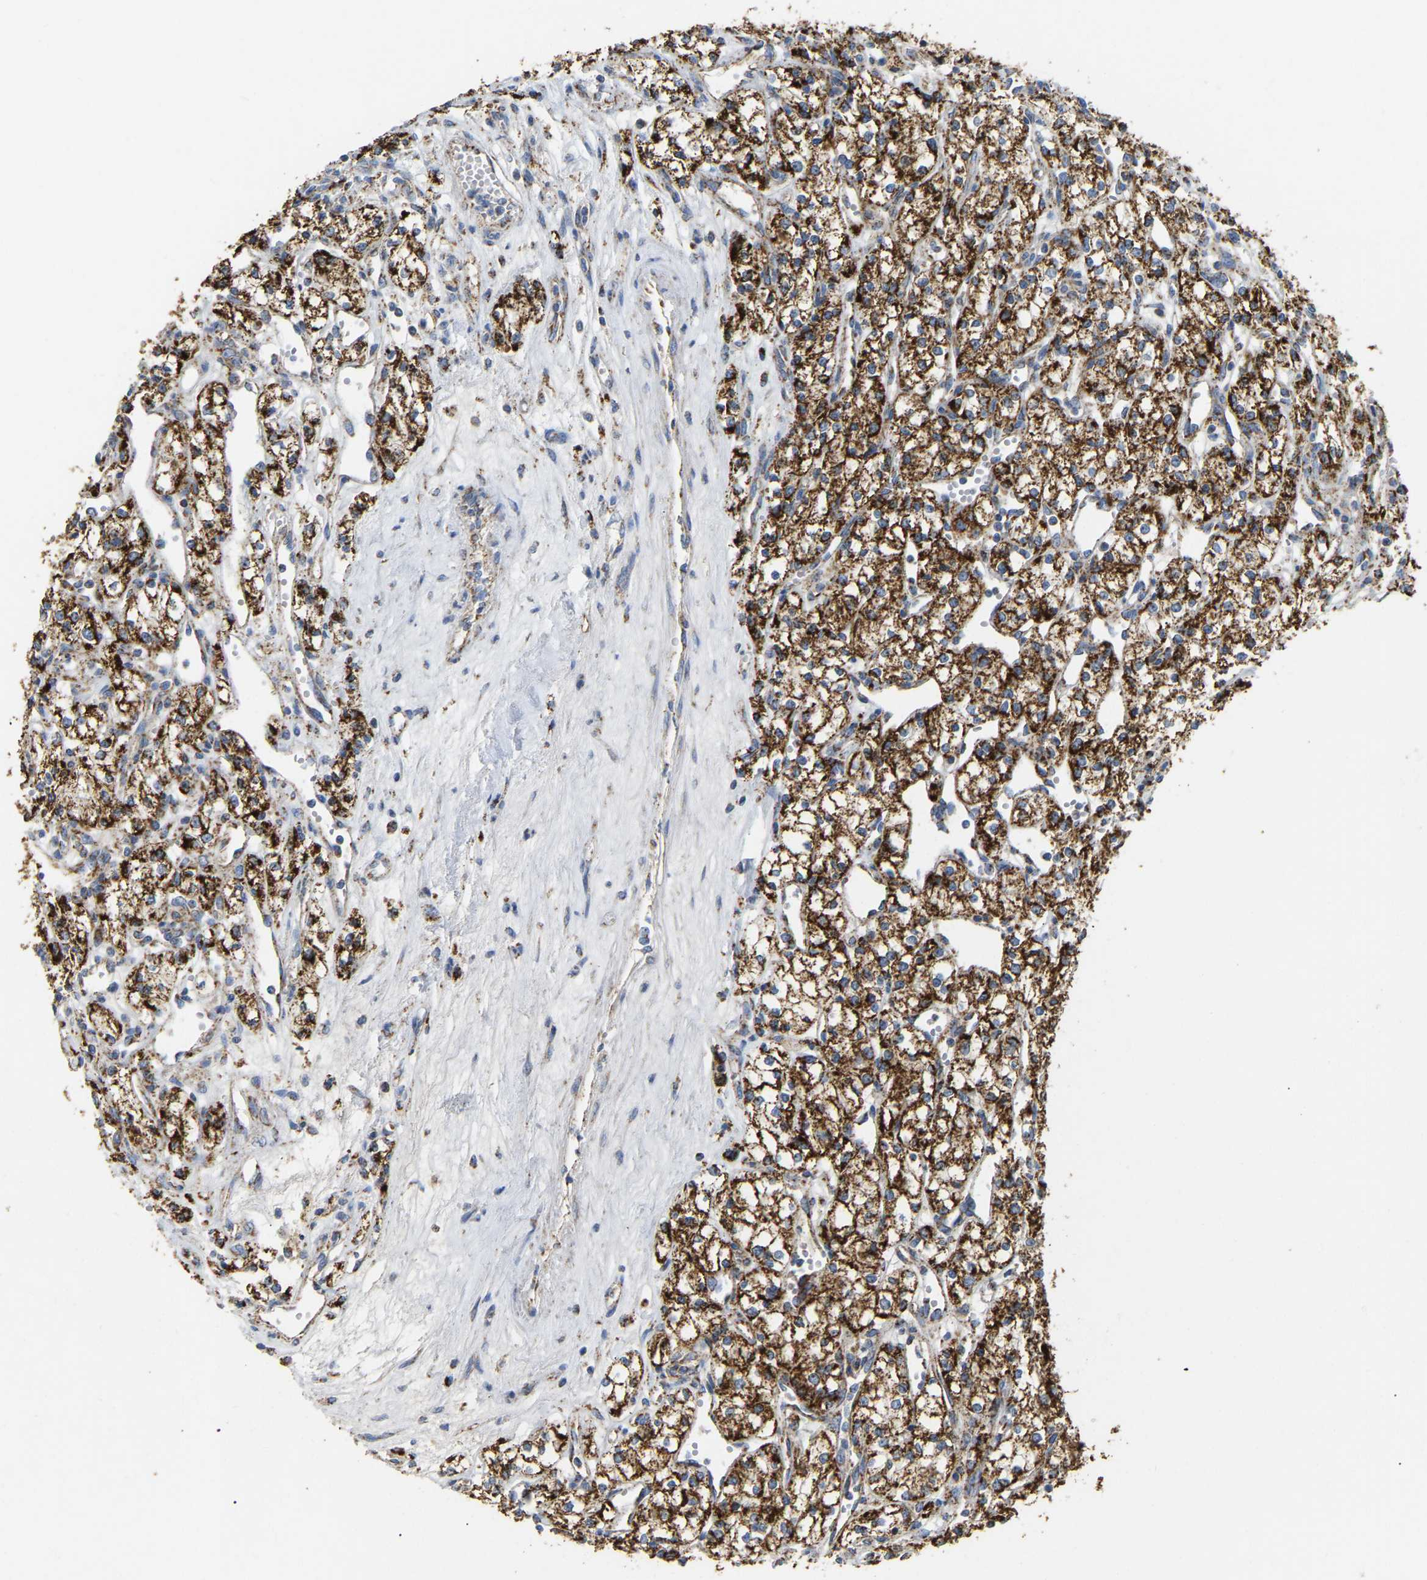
{"staining": {"intensity": "strong", "quantity": ">75%", "location": "cytoplasmic/membranous"}, "tissue": "renal cancer", "cell_type": "Tumor cells", "image_type": "cancer", "snomed": [{"axis": "morphology", "description": "Adenocarcinoma, NOS"}, {"axis": "topography", "description": "Kidney"}], "caption": "DAB immunohistochemical staining of renal adenocarcinoma displays strong cytoplasmic/membranous protein positivity in approximately >75% of tumor cells. The protein is stained brown, and the nuclei are stained in blue (DAB (3,3'-diaminobenzidine) IHC with brightfield microscopy, high magnification).", "gene": "HIBADH", "patient": {"sex": "male", "age": 59}}